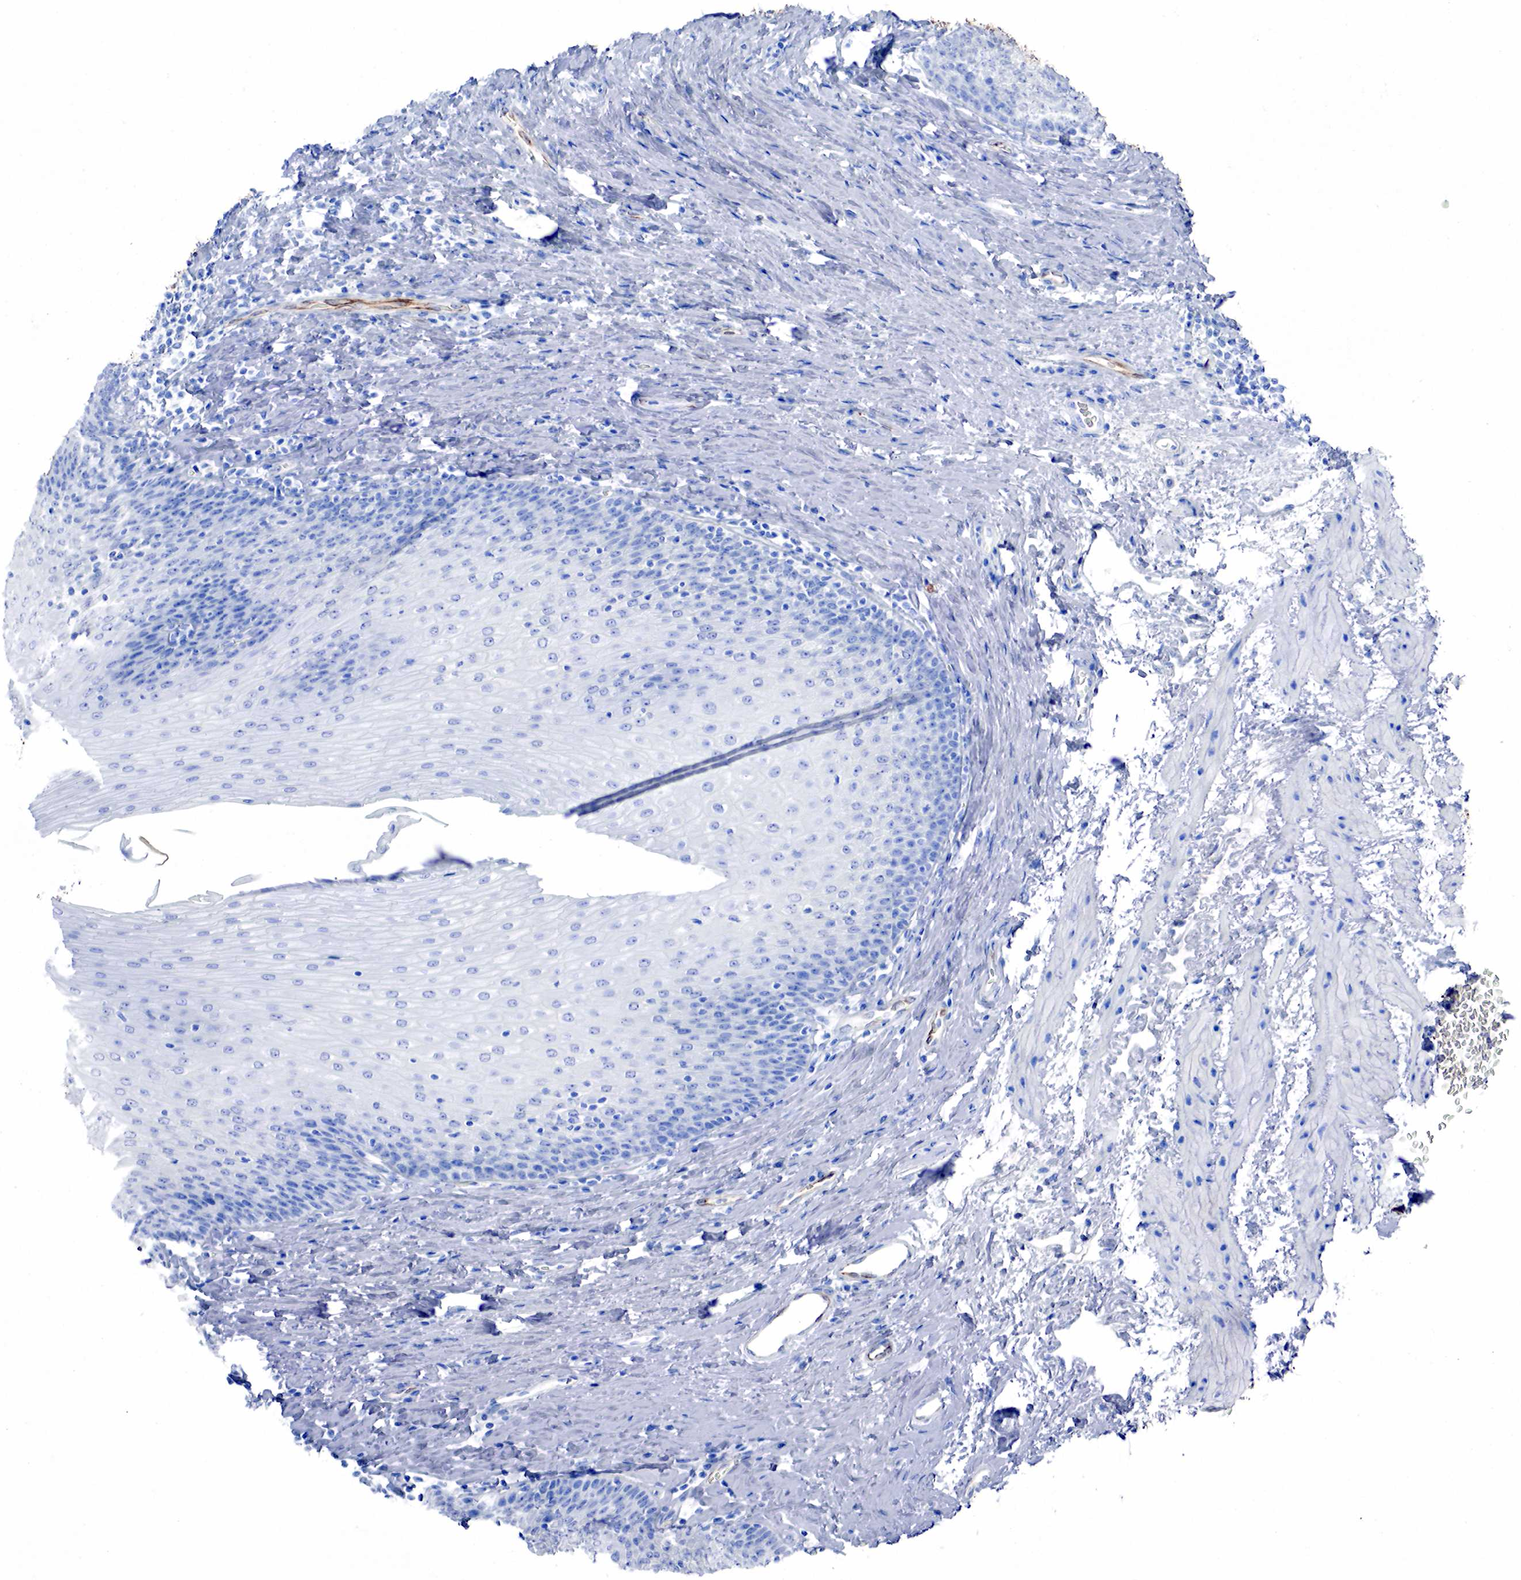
{"staining": {"intensity": "negative", "quantity": "none", "location": "none"}, "tissue": "esophagus", "cell_type": "Squamous epithelial cells", "image_type": "normal", "snomed": [{"axis": "morphology", "description": "Normal tissue, NOS"}, {"axis": "topography", "description": "Esophagus"}], "caption": "This is an immunohistochemistry (IHC) histopathology image of unremarkable human esophagus. There is no staining in squamous epithelial cells.", "gene": "KRT18", "patient": {"sex": "female", "age": 61}}